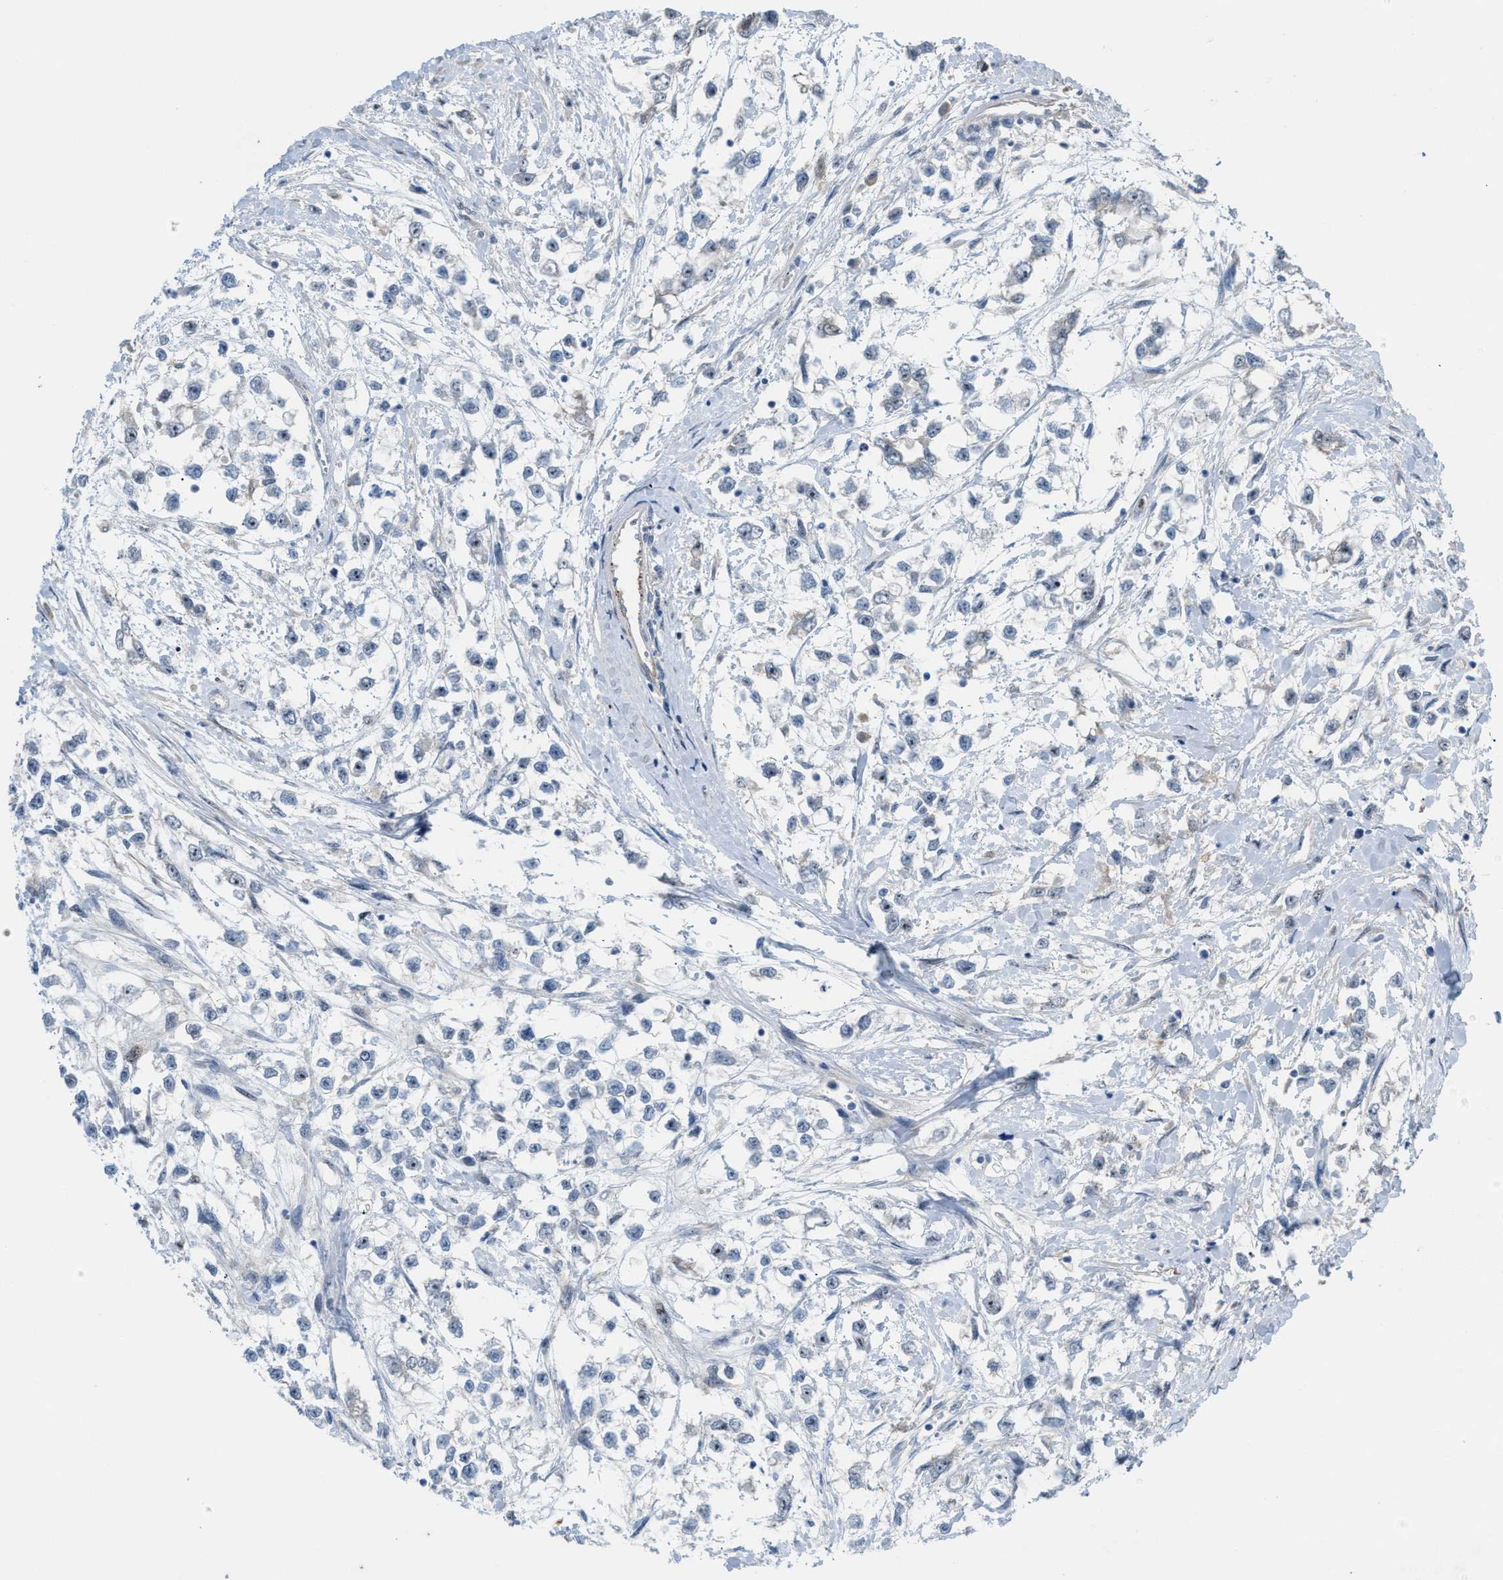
{"staining": {"intensity": "negative", "quantity": "none", "location": "none"}, "tissue": "testis cancer", "cell_type": "Tumor cells", "image_type": "cancer", "snomed": [{"axis": "morphology", "description": "Seminoma, NOS"}, {"axis": "morphology", "description": "Carcinoma, Embryonal, NOS"}, {"axis": "topography", "description": "Testis"}], "caption": "Immunohistochemistry micrograph of embryonal carcinoma (testis) stained for a protein (brown), which demonstrates no staining in tumor cells.", "gene": "NQO2", "patient": {"sex": "male", "age": 51}}